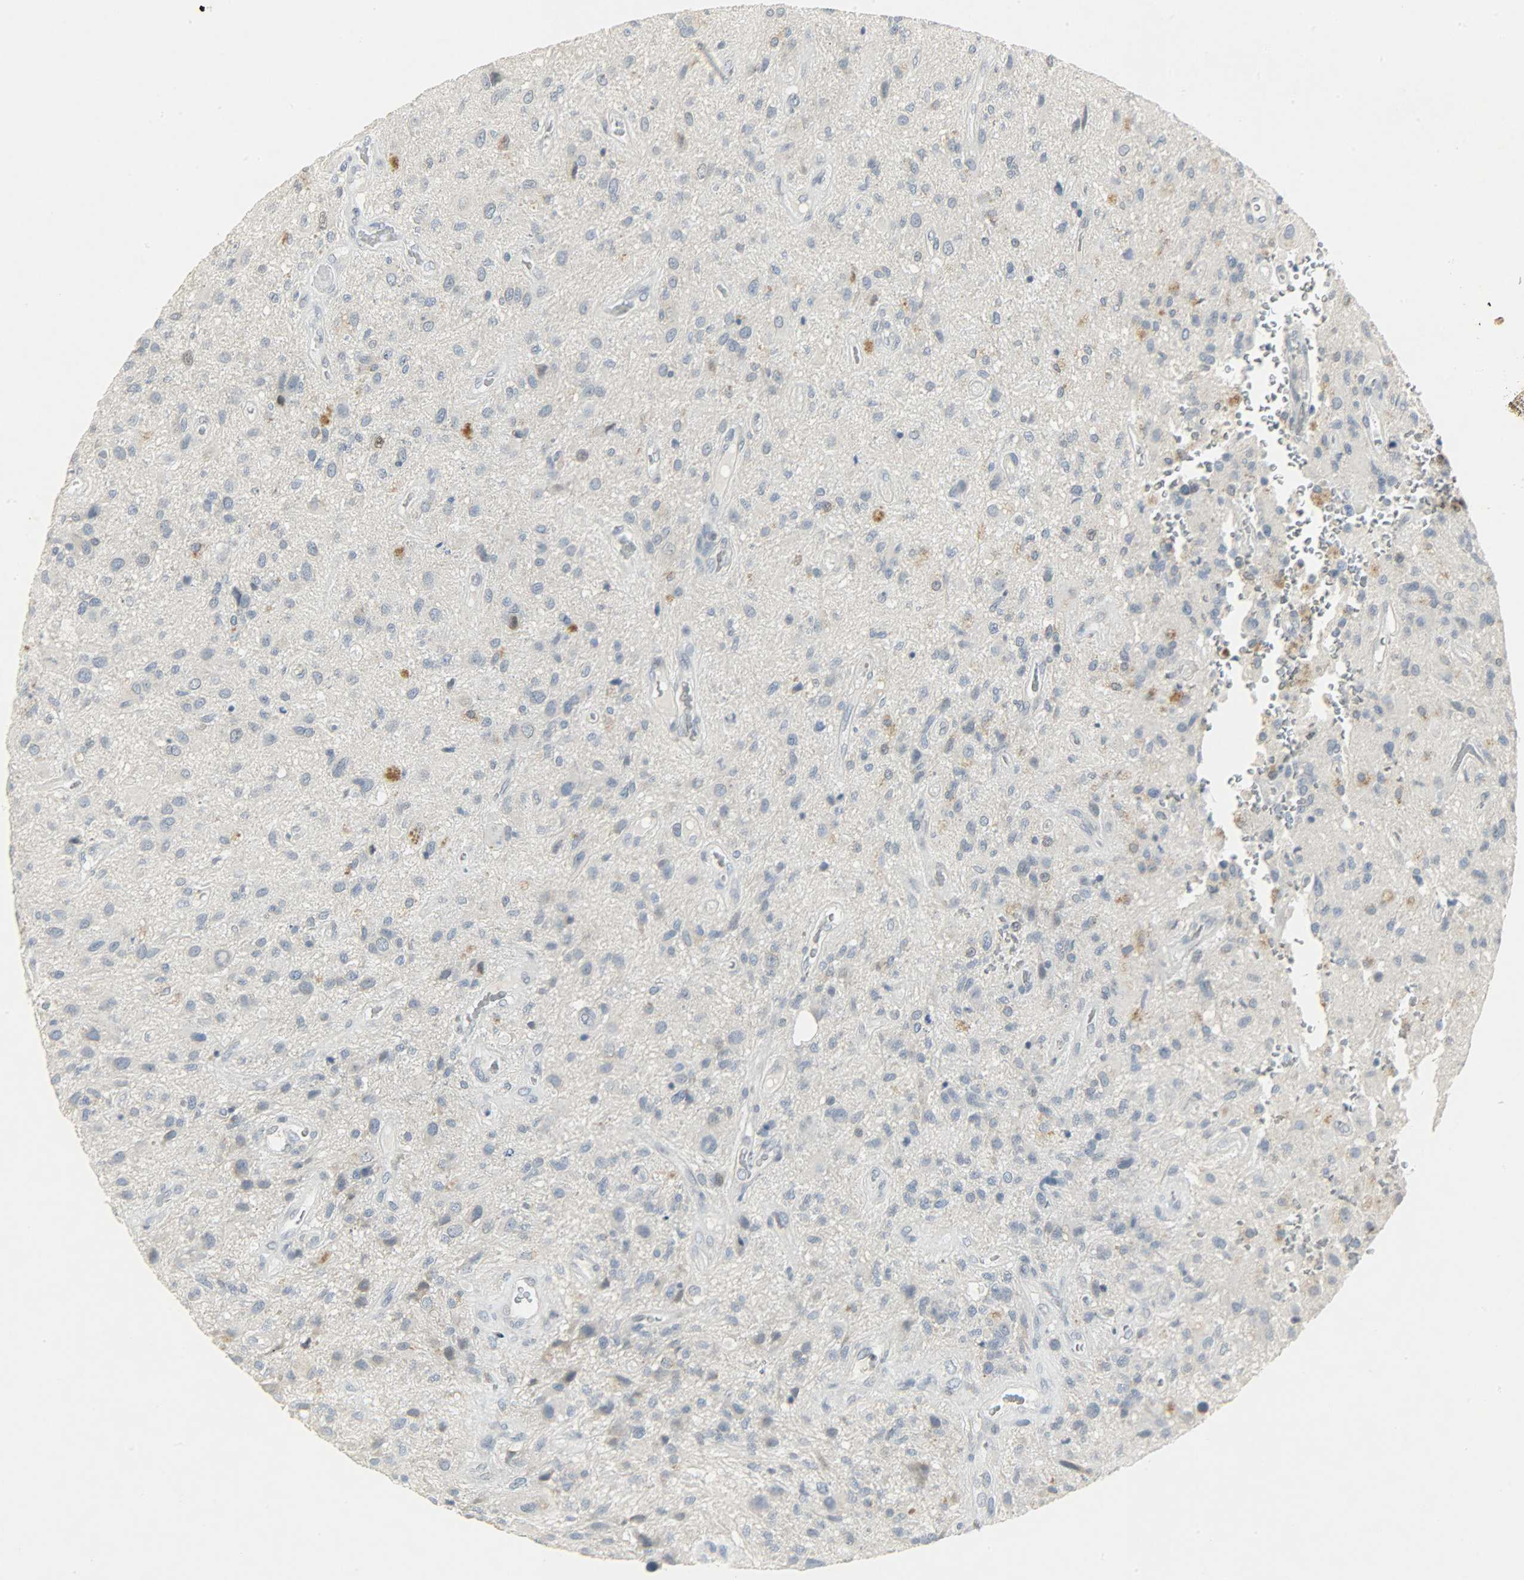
{"staining": {"intensity": "weak", "quantity": "<25%", "location": "cytoplasmic/membranous,nuclear"}, "tissue": "glioma", "cell_type": "Tumor cells", "image_type": "cancer", "snomed": [{"axis": "morphology", "description": "Normal tissue, NOS"}, {"axis": "morphology", "description": "Glioma, malignant, High grade"}, {"axis": "topography", "description": "Cerebral cortex"}], "caption": "Immunohistochemical staining of human high-grade glioma (malignant) shows no significant positivity in tumor cells. Nuclei are stained in blue.", "gene": "CAMK4", "patient": {"sex": "male", "age": 75}}